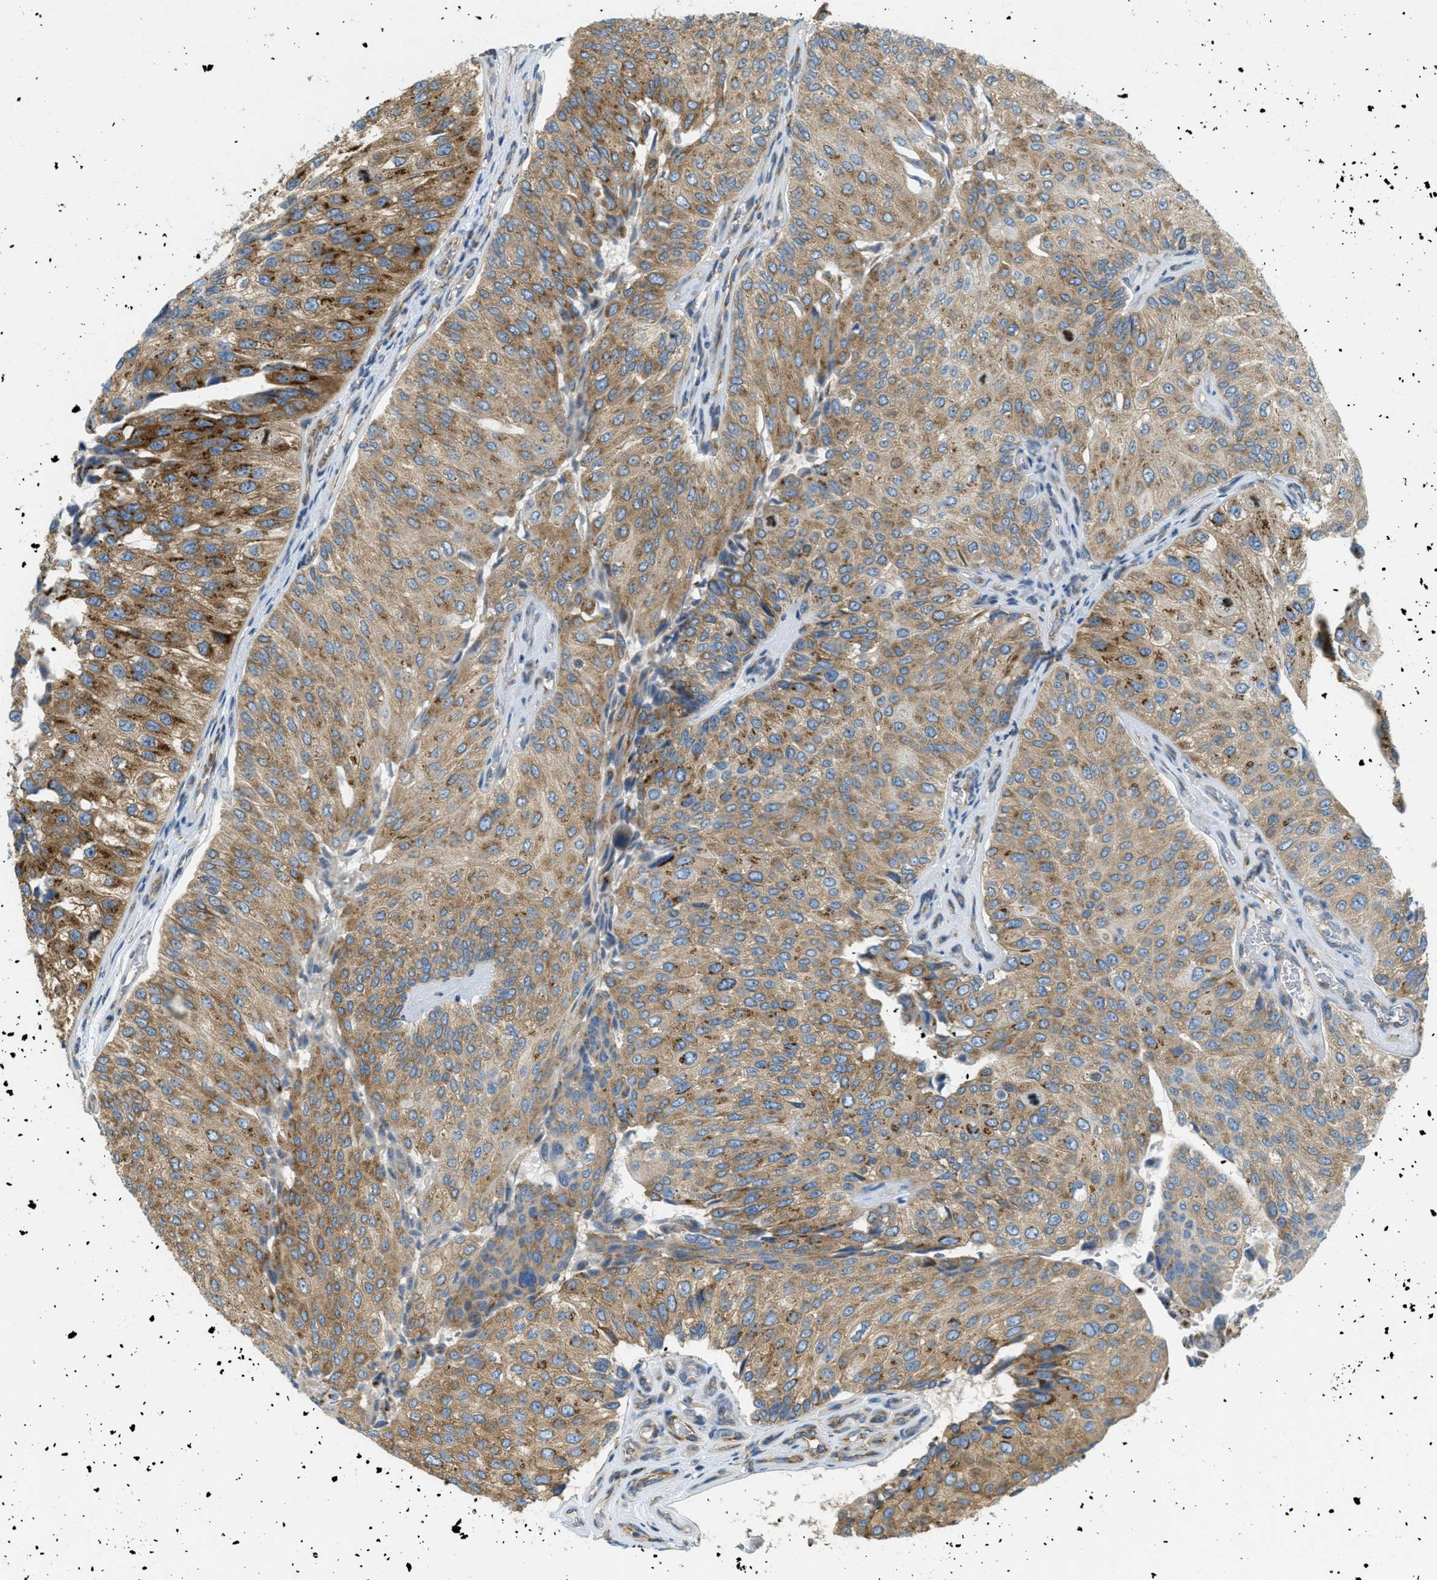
{"staining": {"intensity": "moderate", "quantity": ">75%", "location": "cytoplasmic/membranous"}, "tissue": "urothelial cancer", "cell_type": "Tumor cells", "image_type": "cancer", "snomed": [{"axis": "morphology", "description": "Urothelial carcinoma, High grade"}, {"axis": "topography", "description": "Kidney"}, {"axis": "topography", "description": "Urinary bladder"}], "caption": "Human high-grade urothelial carcinoma stained for a protein (brown) displays moderate cytoplasmic/membranous positive staining in approximately >75% of tumor cells.", "gene": "ABCF1", "patient": {"sex": "male", "age": 77}}